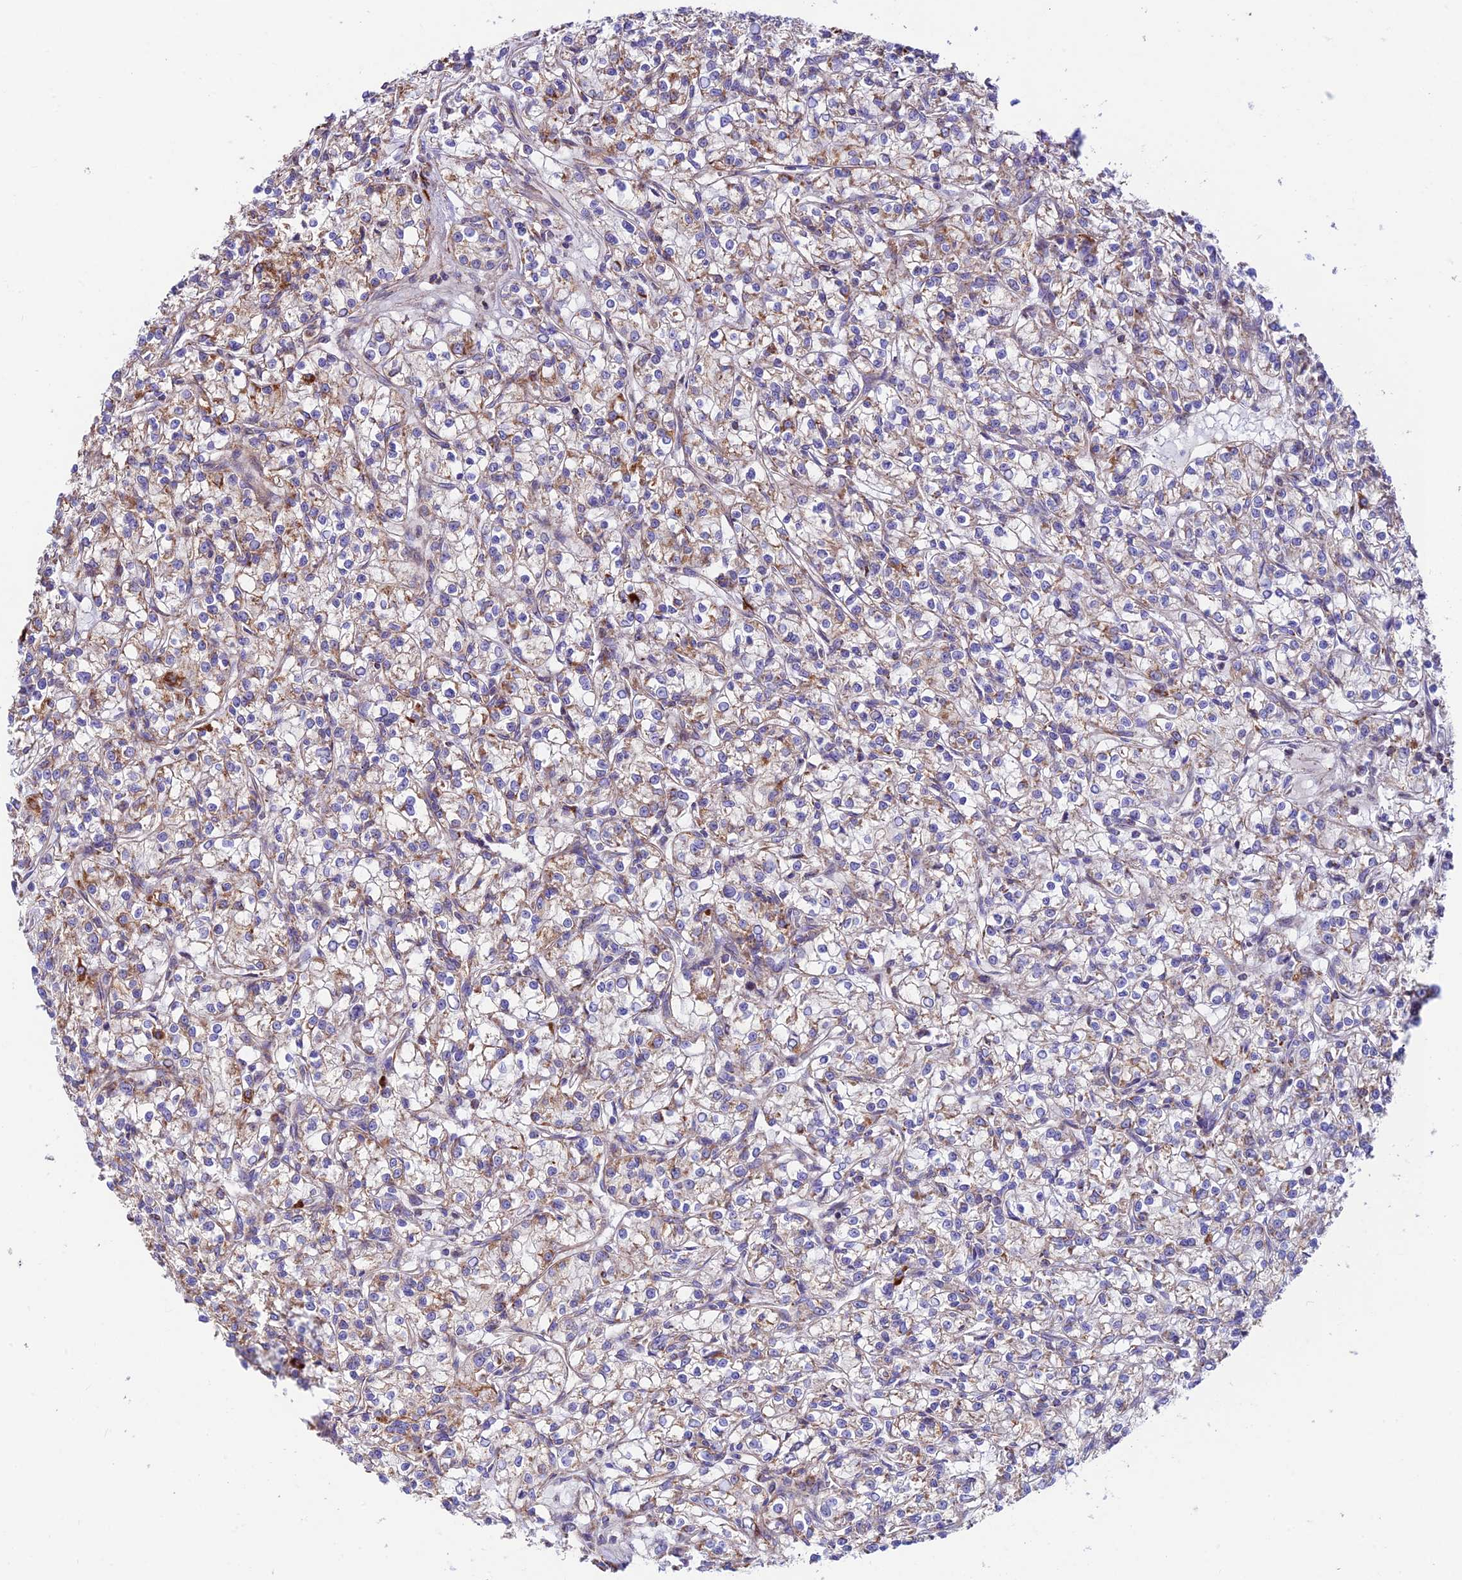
{"staining": {"intensity": "moderate", "quantity": "25%-75%", "location": "cytoplasmic/membranous"}, "tissue": "renal cancer", "cell_type": "Tumor cells", "image_type": "cancer", "snomed": [{"axis": "morphology", "description": "Adenocarcinoma, NOS"}, {"axis": "topography", "description": "Kidney"}], "caption": "Adenocarcinoma (renal) stained for a protein (brown) shows moderate cytoplasmic/membranous positive expression in approximately 25%-75% of tumor cells.", "gene": "VPS13C", "patient": {"sex": "female", "age": 59}}